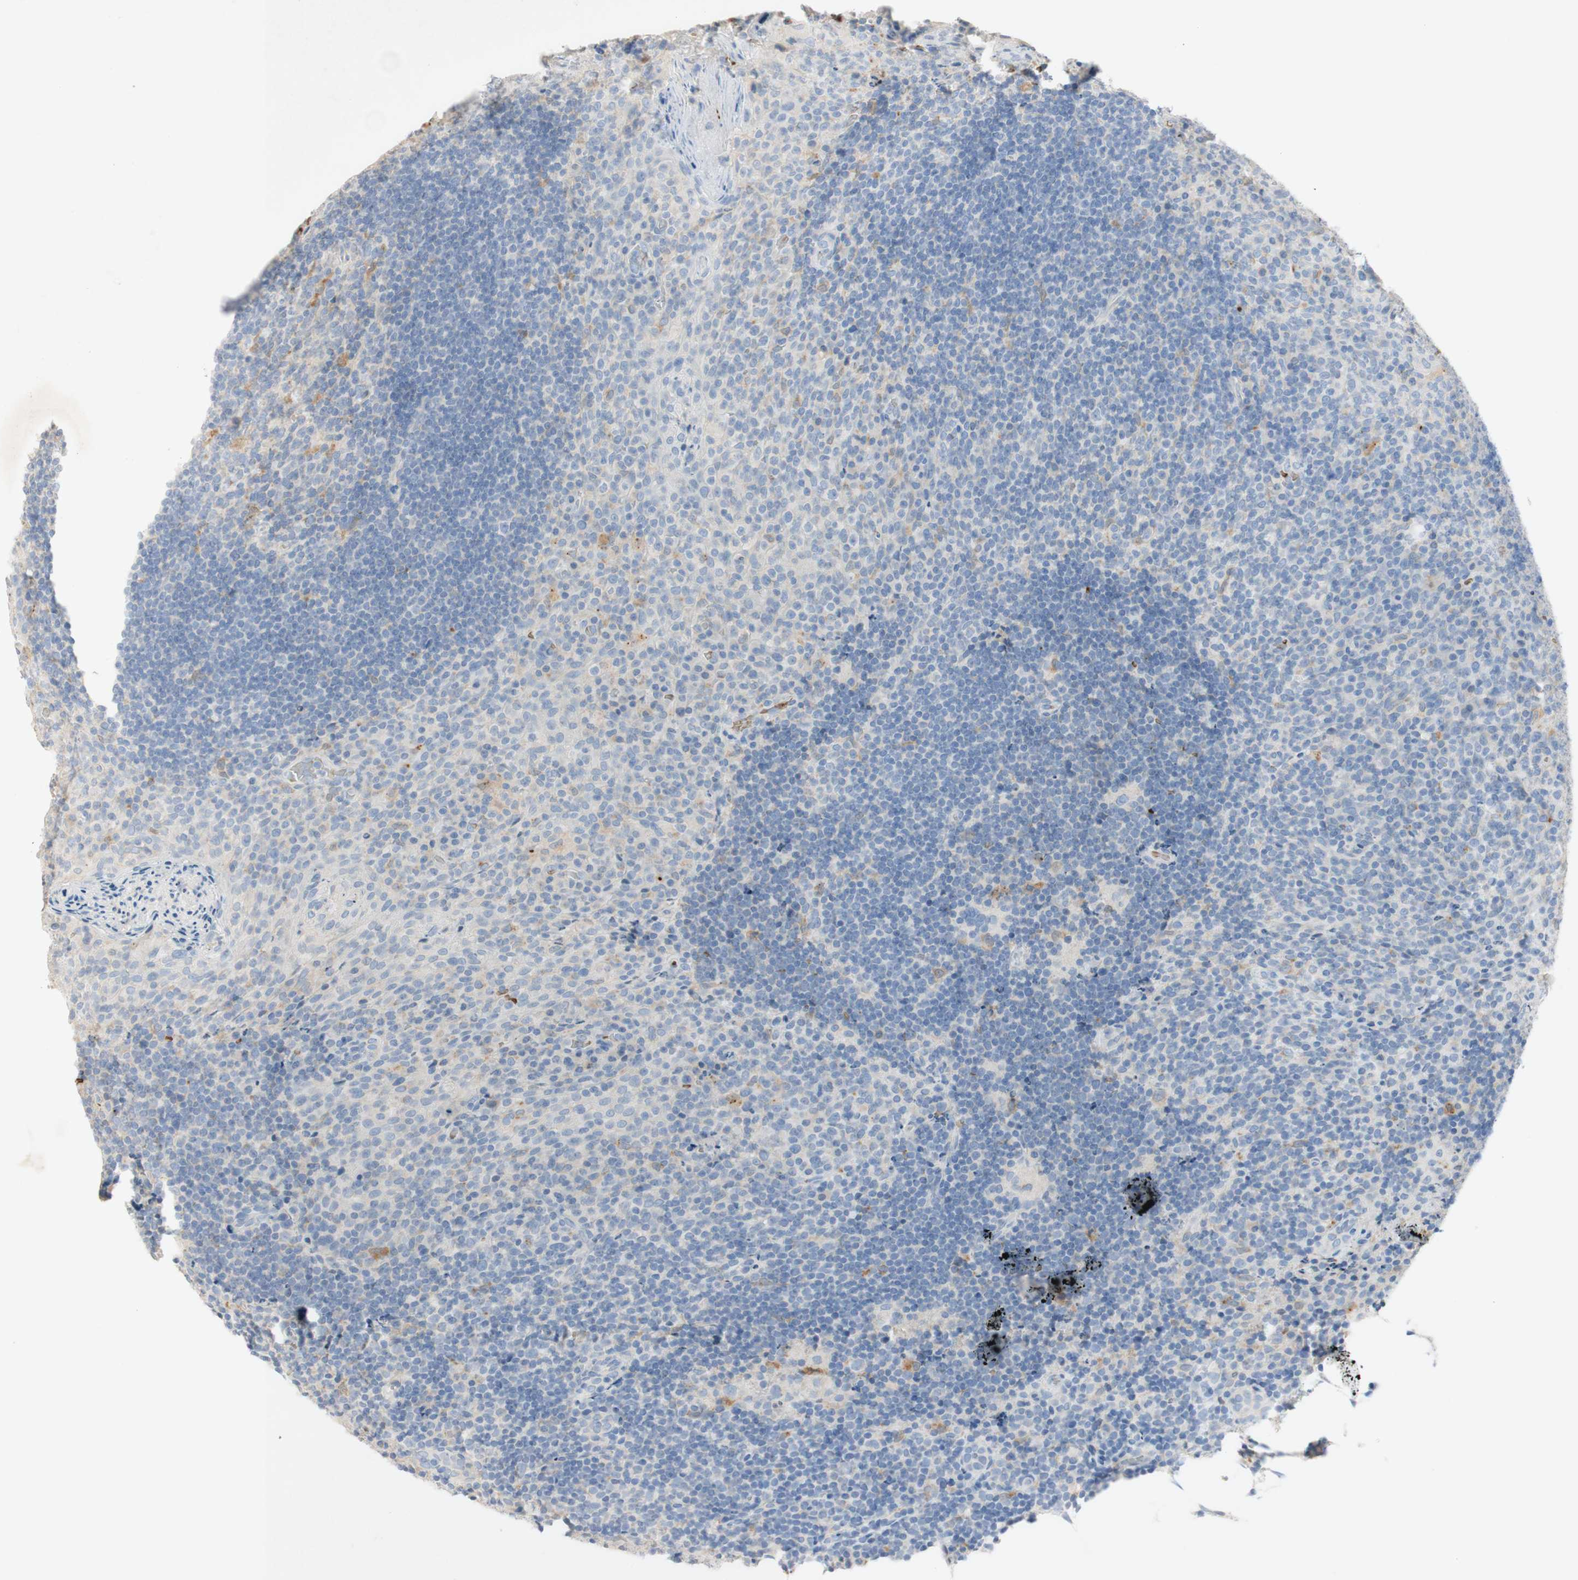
{"staining": {"intensity": "weak", "quantity": "<25%", "location": "cytoplasmic/membranous"}, "tissue": "tonsil", "cell_type": "Germinal center cells", "image_type": "normal", "snomed": [{"axis": "morphology", "description": "Normal tissue, NOS"}, {"axis": "topography", "description": "Tonsil"}], "caption": "The immunohistochemistry image has no significant staining in germinal center cells of tonsil. (DAB (3,3'-diaminobenzidine) immunohistochemistry, high magnification).", "gene": "EPO", "patient": {"sex": "male", "age": 17}}